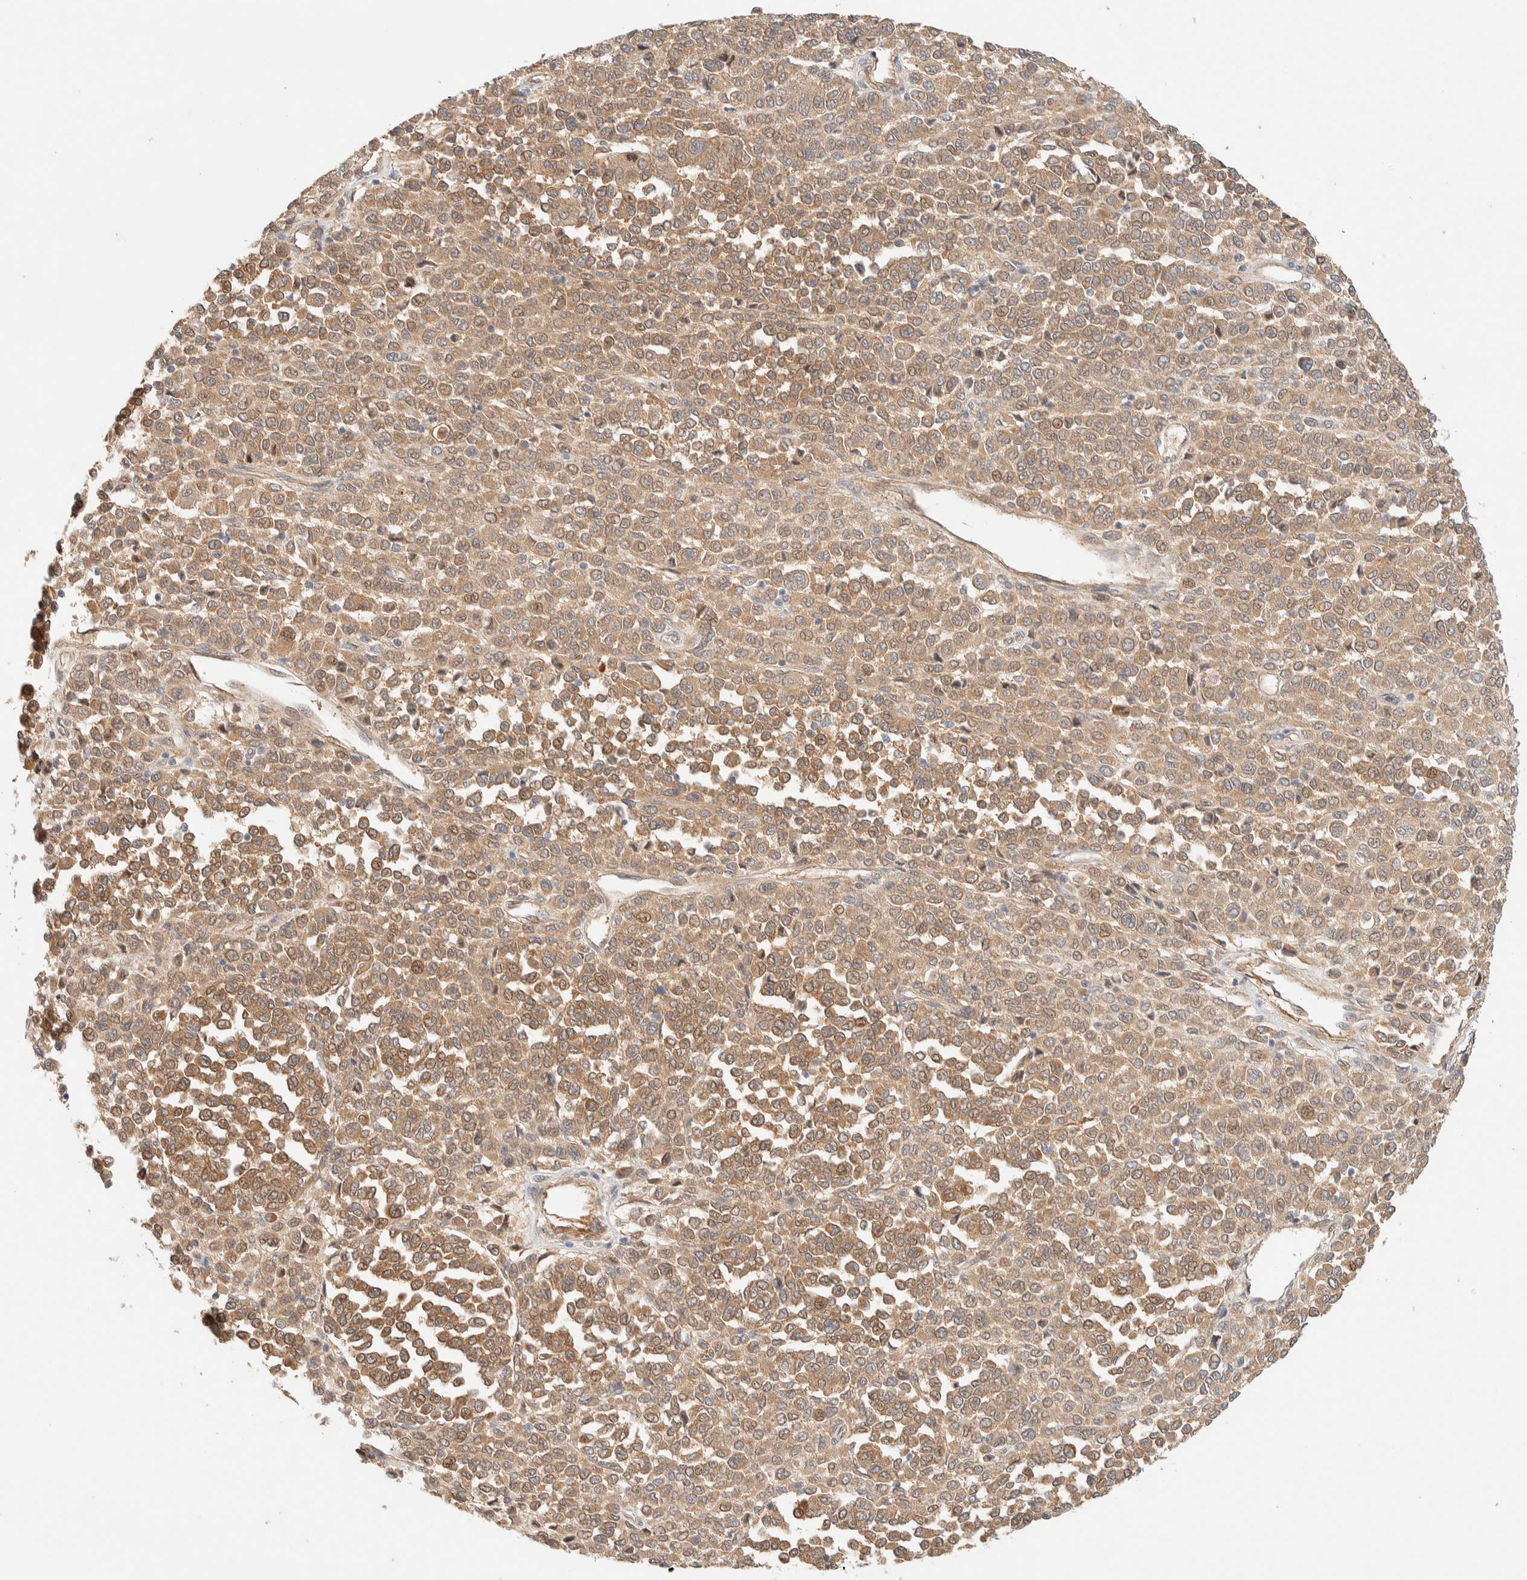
{"staining": {"intensity": "moderate", "quantity": ">75%", "location": "cytoplasmic/membranous"}, "tissue": "melanoma", "cell_type": "Tumor cells", "image_type": "cancer", "snomed": [{"axis": "morphology", "description": "Malignant melanoma, Metastatic site"}, {"axis": "topography", "description": "Pancreas"}], "caption": "Human malignant melanoma (metastatic site) stained with a brown dye displays moderate cytoplasmic/membranous positive positivity in about >75% of tumor cells.", "gene": "FAT1", "patient": {"sex": "female", "age": 30}}